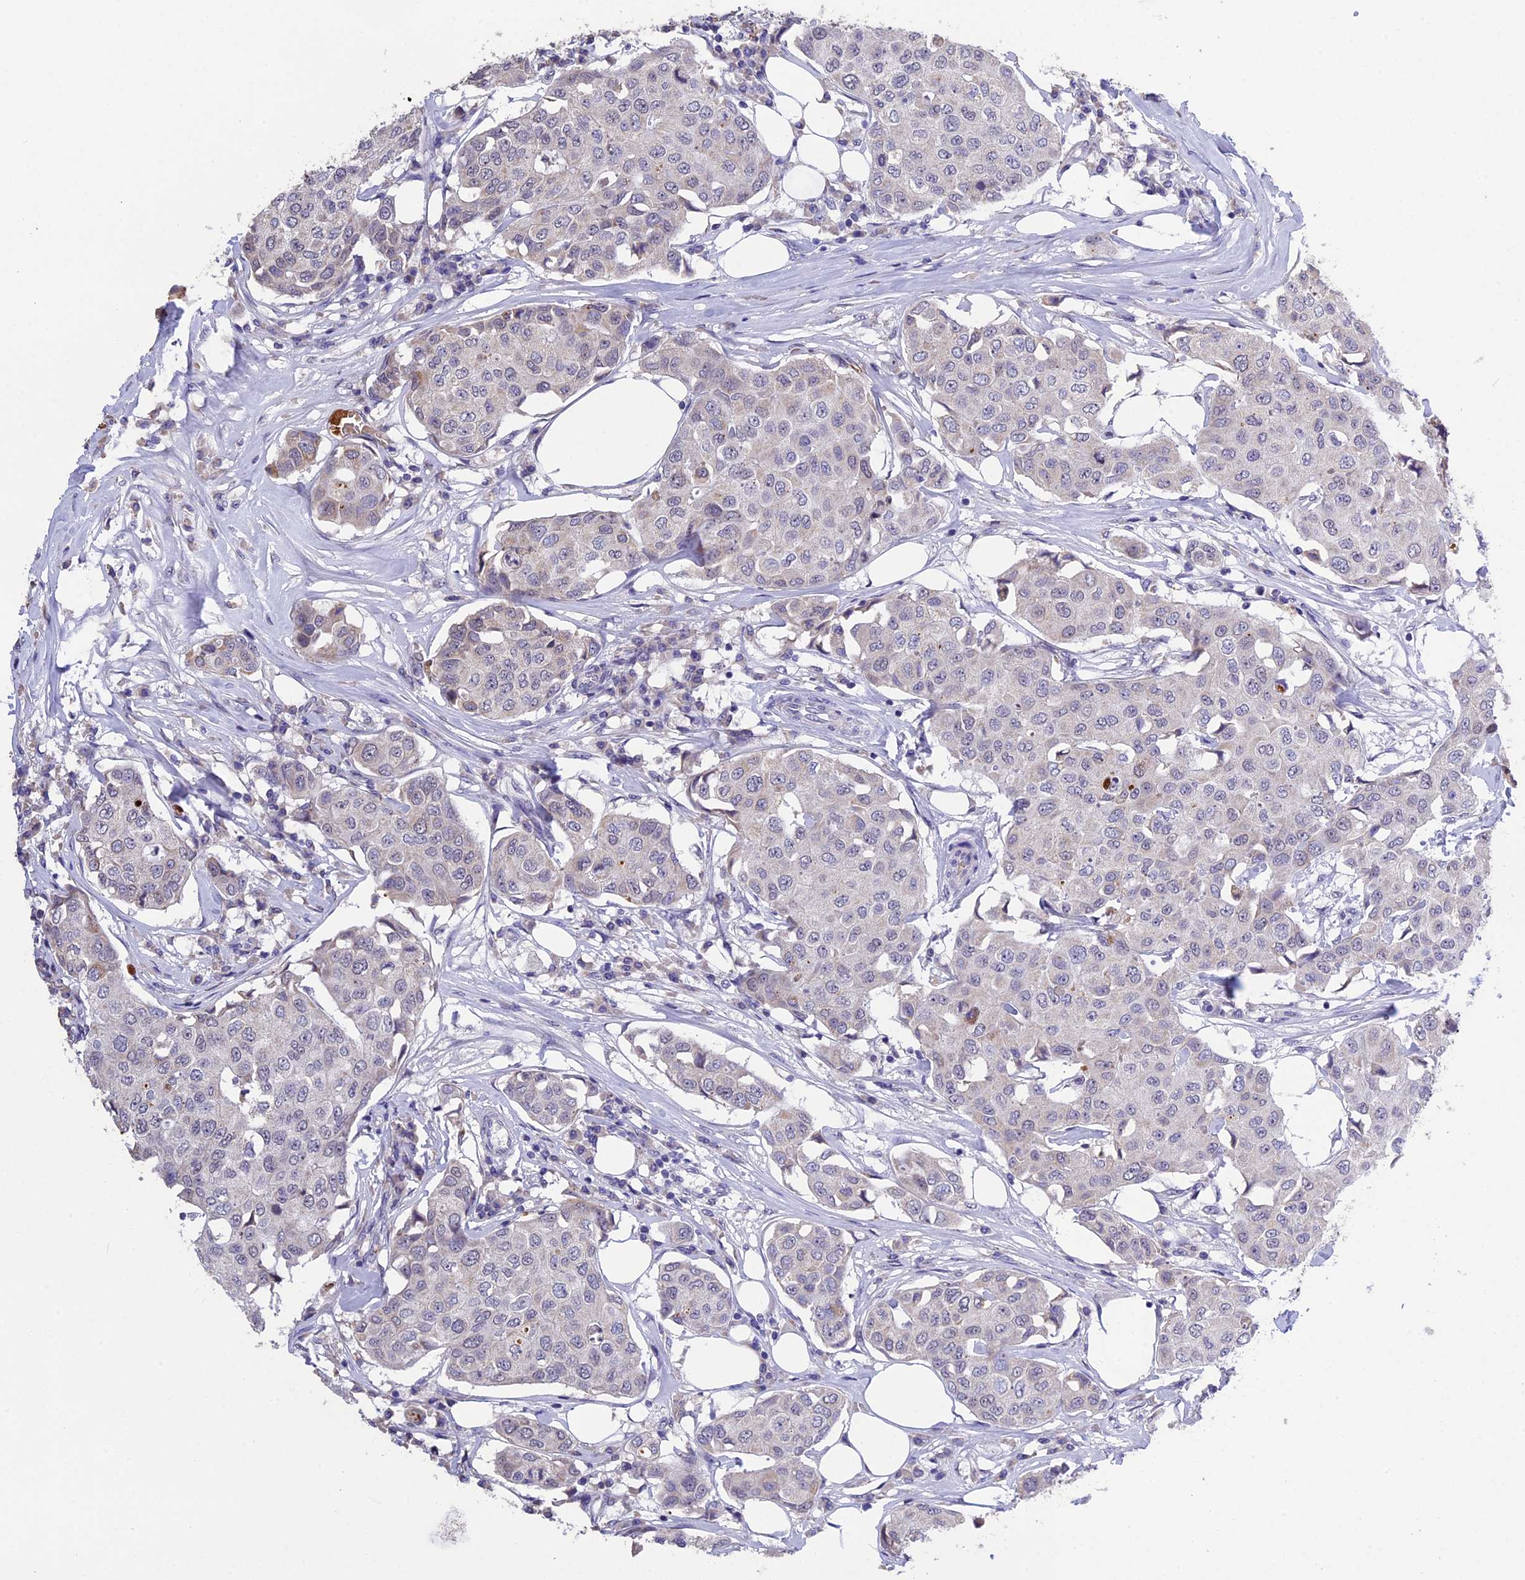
{"staining": {"intensity": "negative", "quantity": "none", "location": "none"}, "tissue": "breast cancer", "cell_type": "Tumor cells", "image_type": "cancer", "snomed": [{"axis": "morphology", "description": "Duct carcinoma"}, {"axis": "topography", "description": "Breast"}], "caption": "Breast cancer was stained to show a protein in brown. There is no significant positivity in tumor cells.", "gene": "KNOP1", "patient": {"sex": "female", "age": 80}}